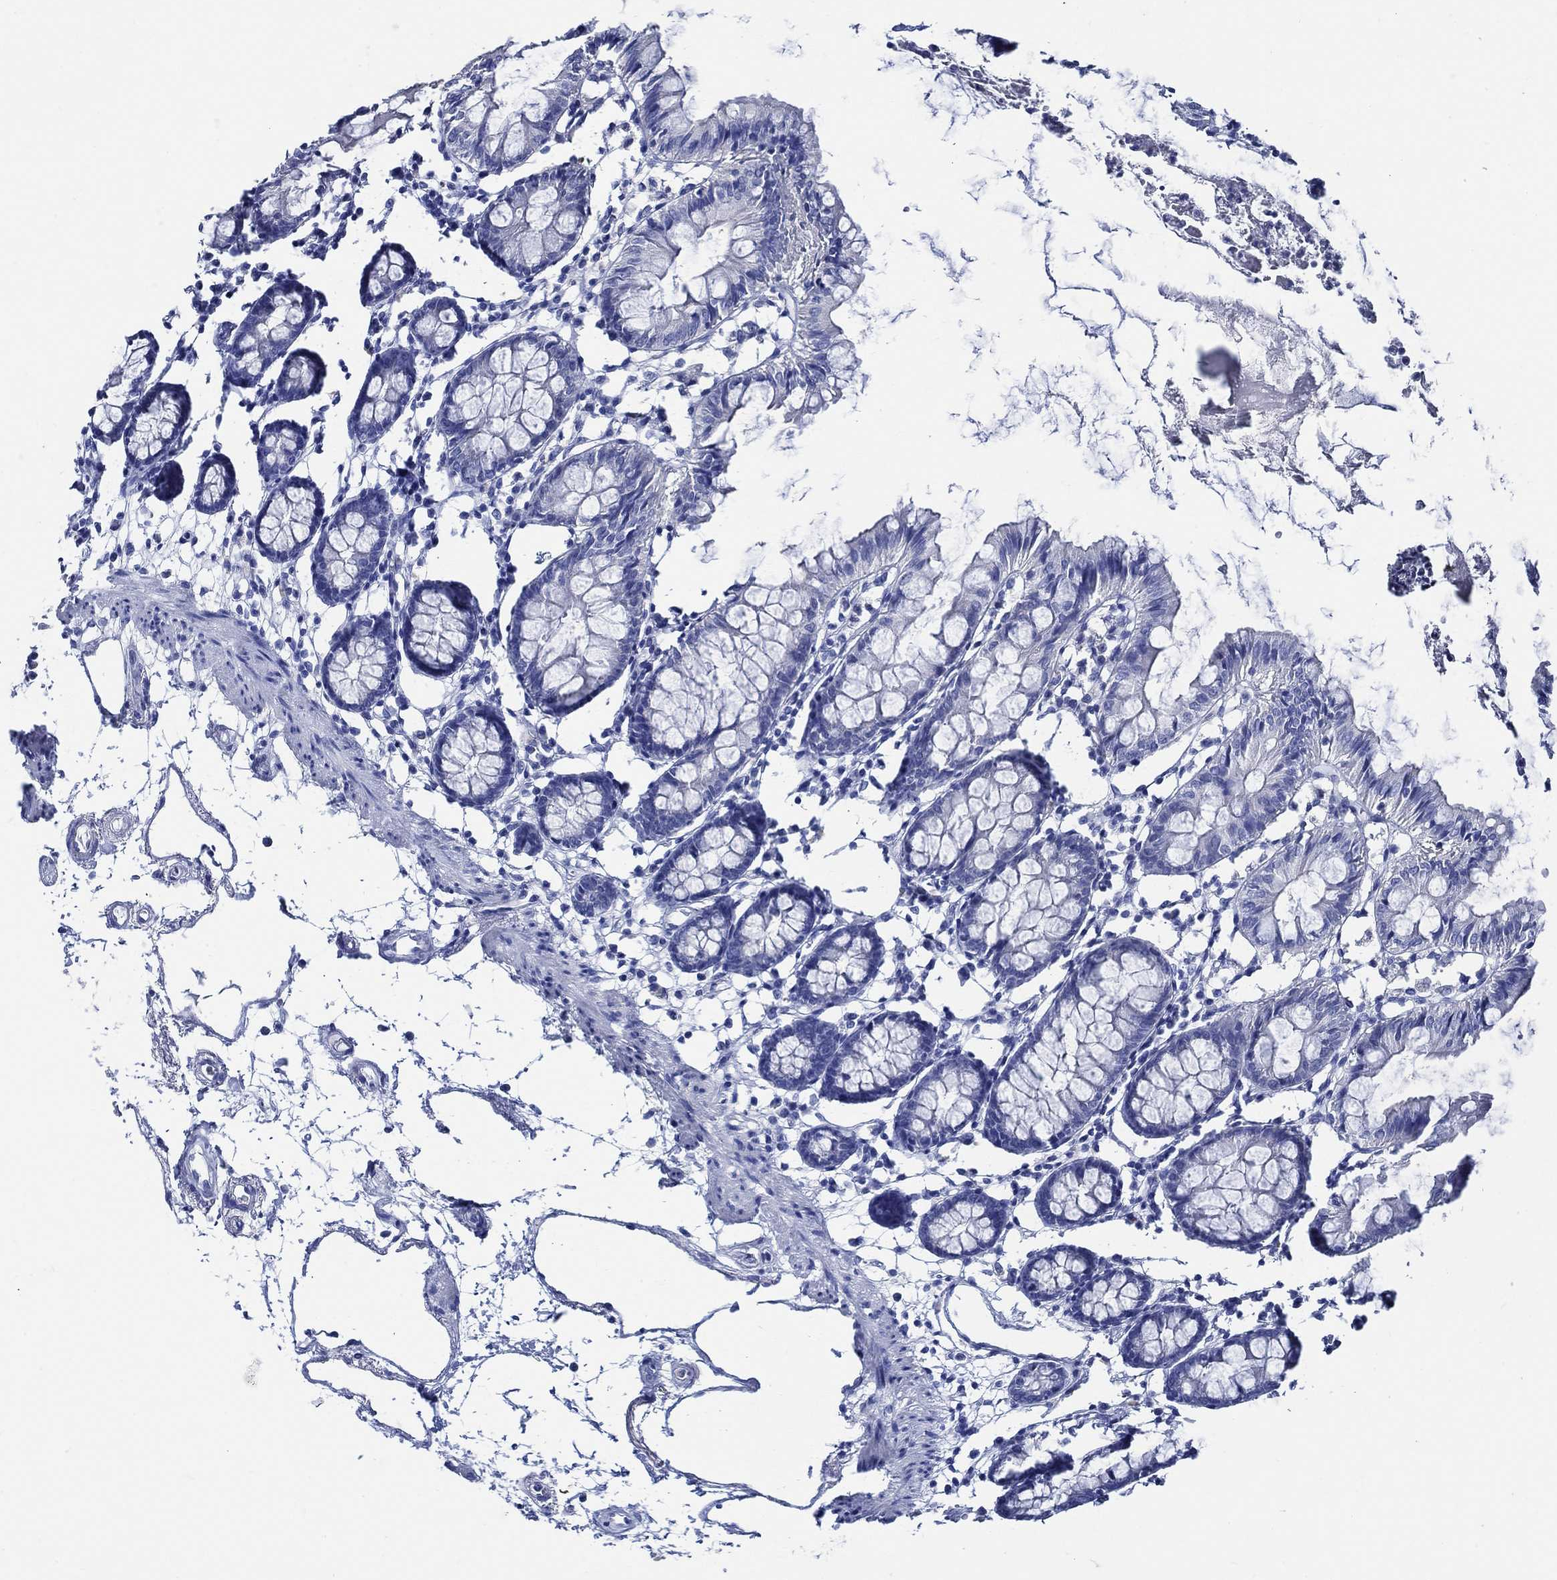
{"staining": {"intensity": "negative", "quantity": "none", "location": "none"}, "tissue": "colon", "cell_type": "Endothelial cells", "image_type": "normal", "snomed": [{"axis": "morphology", "description": "Normal tissue, NOS"}, {"axis": "topography", "description": "Colon"}], "caption": "IHC micrograph of normal colon stained for a protein (brown), which demonstrates no expression in endothelial cells. (DAB immunohistochemistry (IHC) with hematoxylin counter stain).", "gene": "WDR62", "patient": {"sex": "female", "age": 84}}